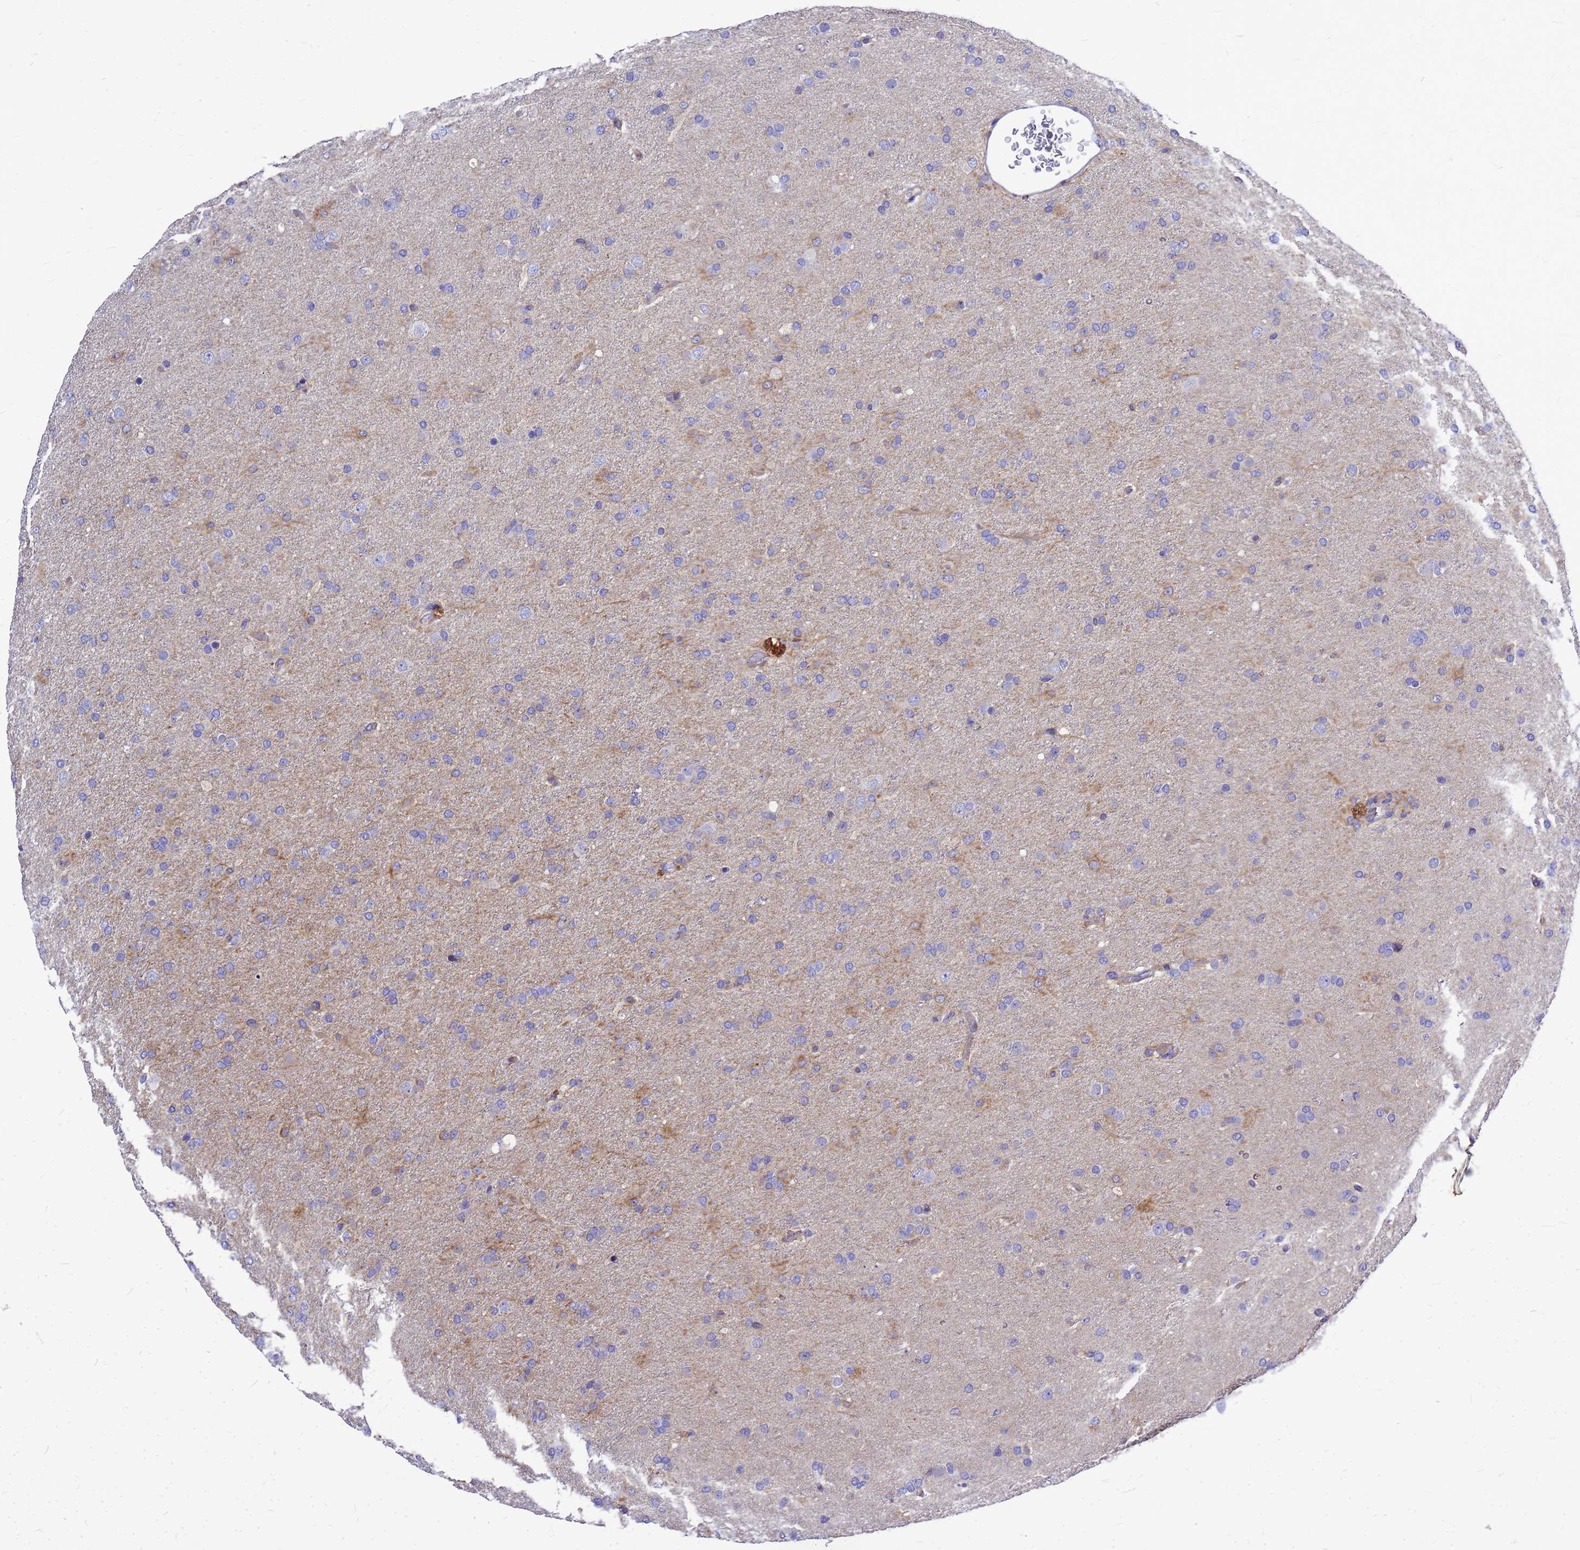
{"staining": {"intensity": "moderate", "quantity": "<25%", "location": "cytoplasmic/membranous"}, "tissue": "glioma", "cell_type": "Tumor cells", "image_type": "cancer", "snomed": [{"axis": "morphology", "description": "Glioma, malignant, Low grade"}, {"axis": "topography", "description": "Brain"}], "caption": "Moderate cytoplasmic/membranous protein positivity is appreciated in about <25% of tumor cells in low-grade glioma (malignant). (brown staining indicates protein expression, while blue staining denotes nuclei).", "gene": "FBXW5", "patient": {"sex": "male", "age": 65}}